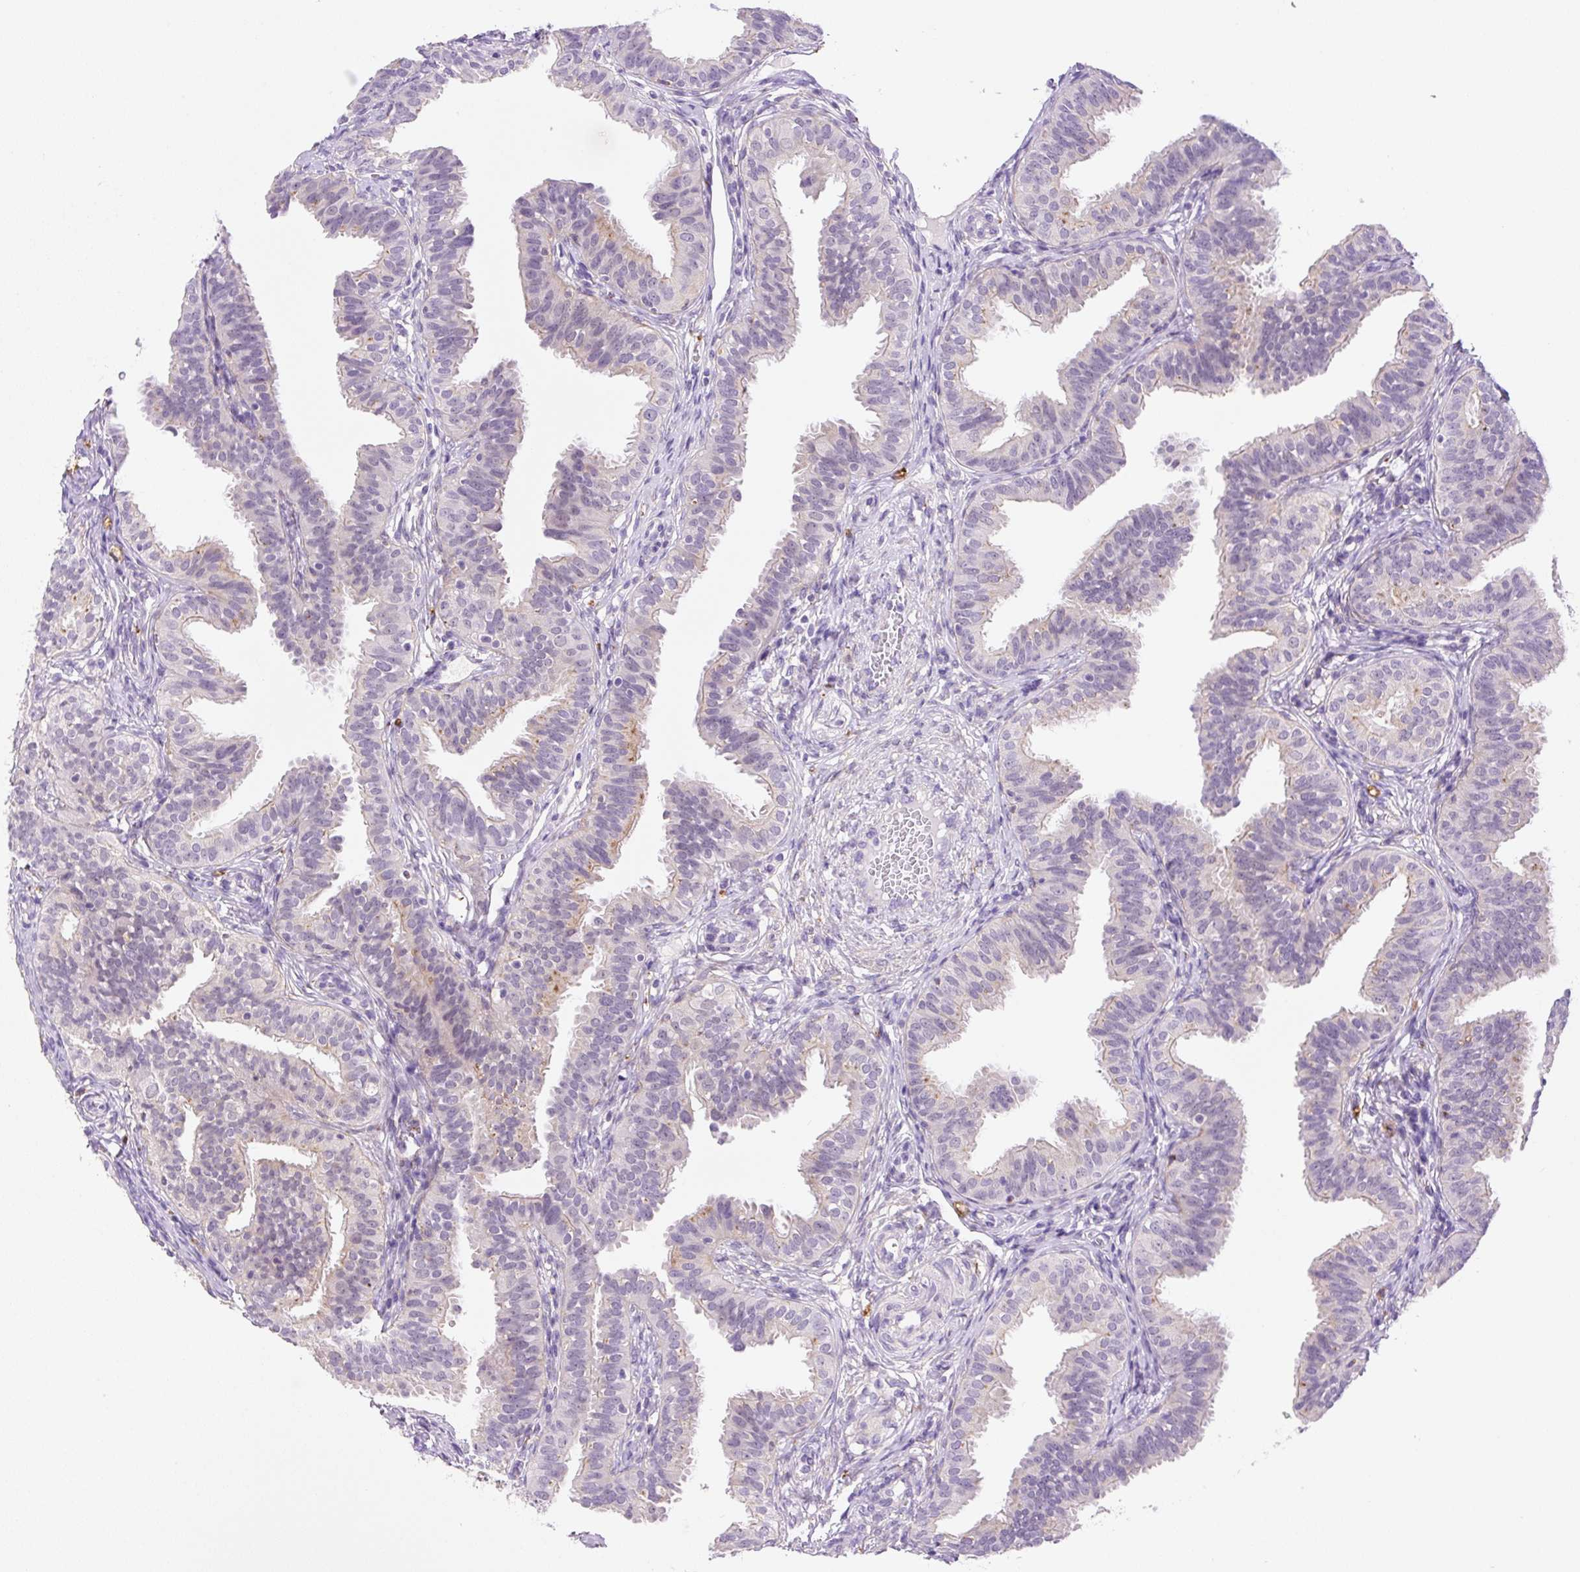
{"staining": {"intensity": "moderate", "quantity": "<25%", "location": "cytoplasmic/membranous"}, "tissue": "fallopian tube", "cell_type": "Glandular cells", "image_type": "normal", "snomed": [{"axis": "morphology", "description": "Normal tissue, NOS"}, {"axis": "topography", "description": "Fallopian tube"}], "caption": "This photomicrograph demonstrates IHC staining of benign human fallopian tube, with low moderate cytoplasmic/membranous positivity in about <25% of glandular cells.", "gene": "CEBPZOS", "patient": {"sex": "female", "age": 35}}